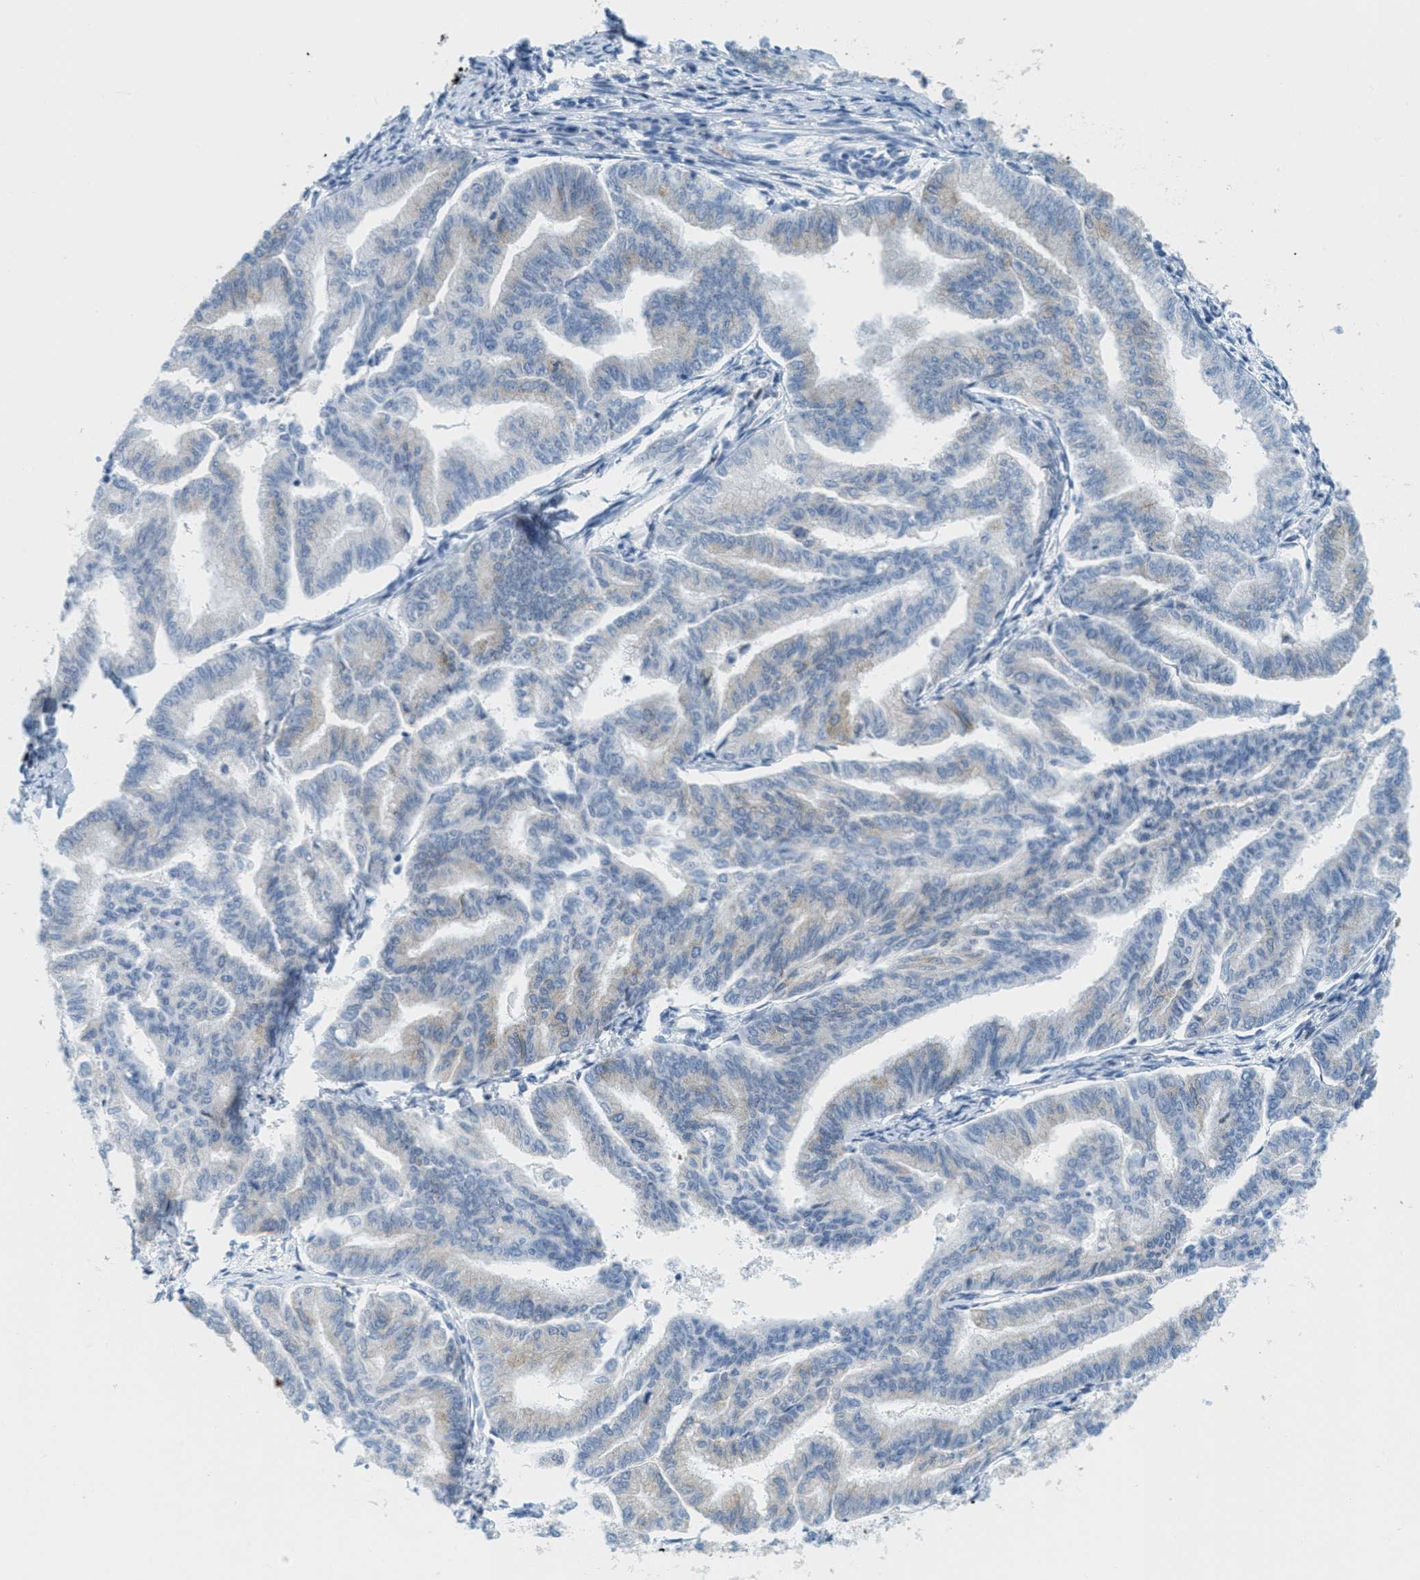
{"staining": {"intensity": "negative", "quantity": "none", "location": "none"}, "tissue": "endometrial cancer", "cell_type": "Tumor cells", "image_type": "cancer", "snomed": [{"axis": "morphology", "description": "Adenocarcinoma, NOS"}, {"axis": "topography", "description": "Endometrium"}], "caption": "DAB immunohistochemical staining of adenocarcinoma (endometrial) demonstrates no significant positivity in tumor cells.", "gene": "TEX264", "patient": {"sex": "female", "age": 79}}